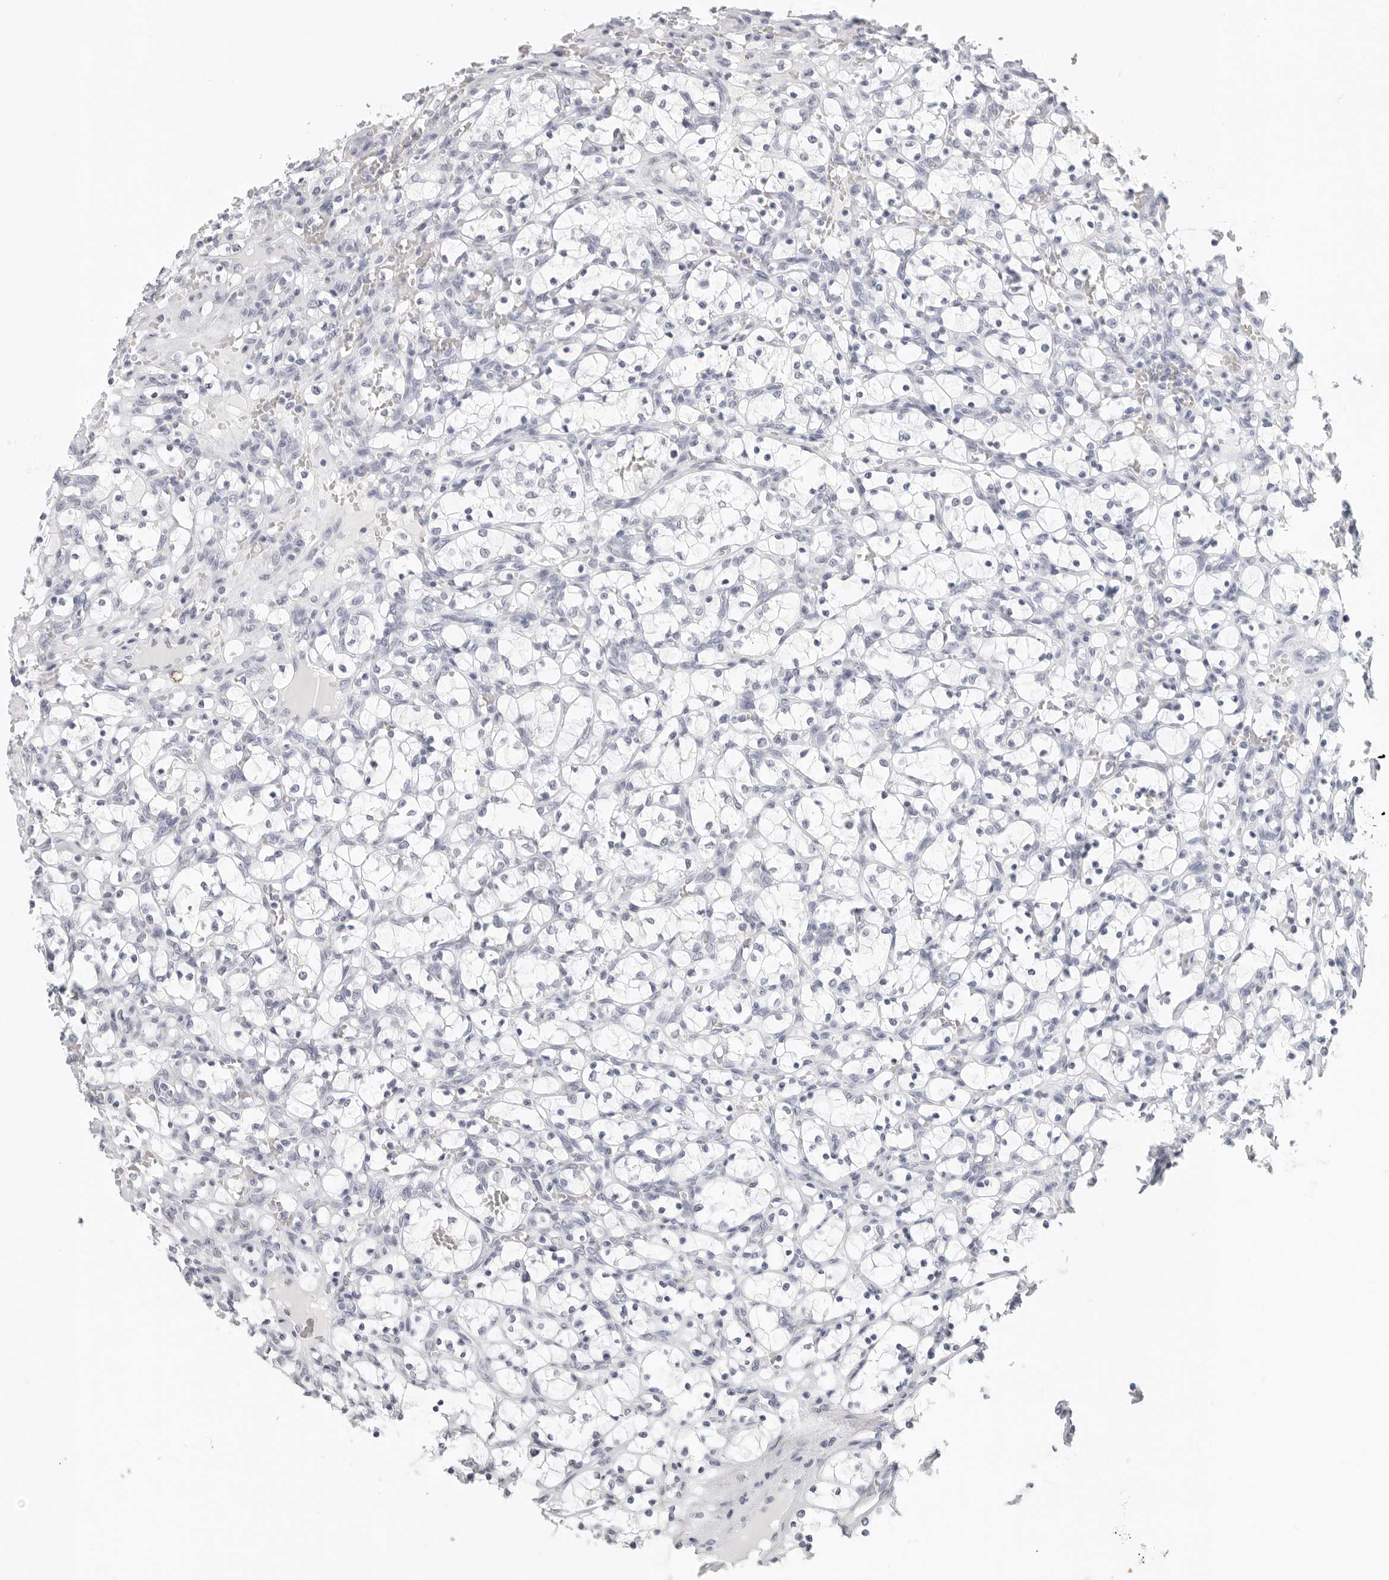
{"staining": {"intensity": "negative", "quantity": "none", "location": "none"}, "tissue": "renal cancer", "cell_type": "Tumor cells", "image_type": "cancer", "snomed": [{"axis": "morphology", "description": "Adenocarcinoma, NOS"}, {"axis": "topography", "description": "Kidney"}], "caption": "The photomicrograph shows no staining of tumor cells in renal adenocarcinoma.", "gene": "AGMAT", "patient": {"sex": "female", "age": 69}}